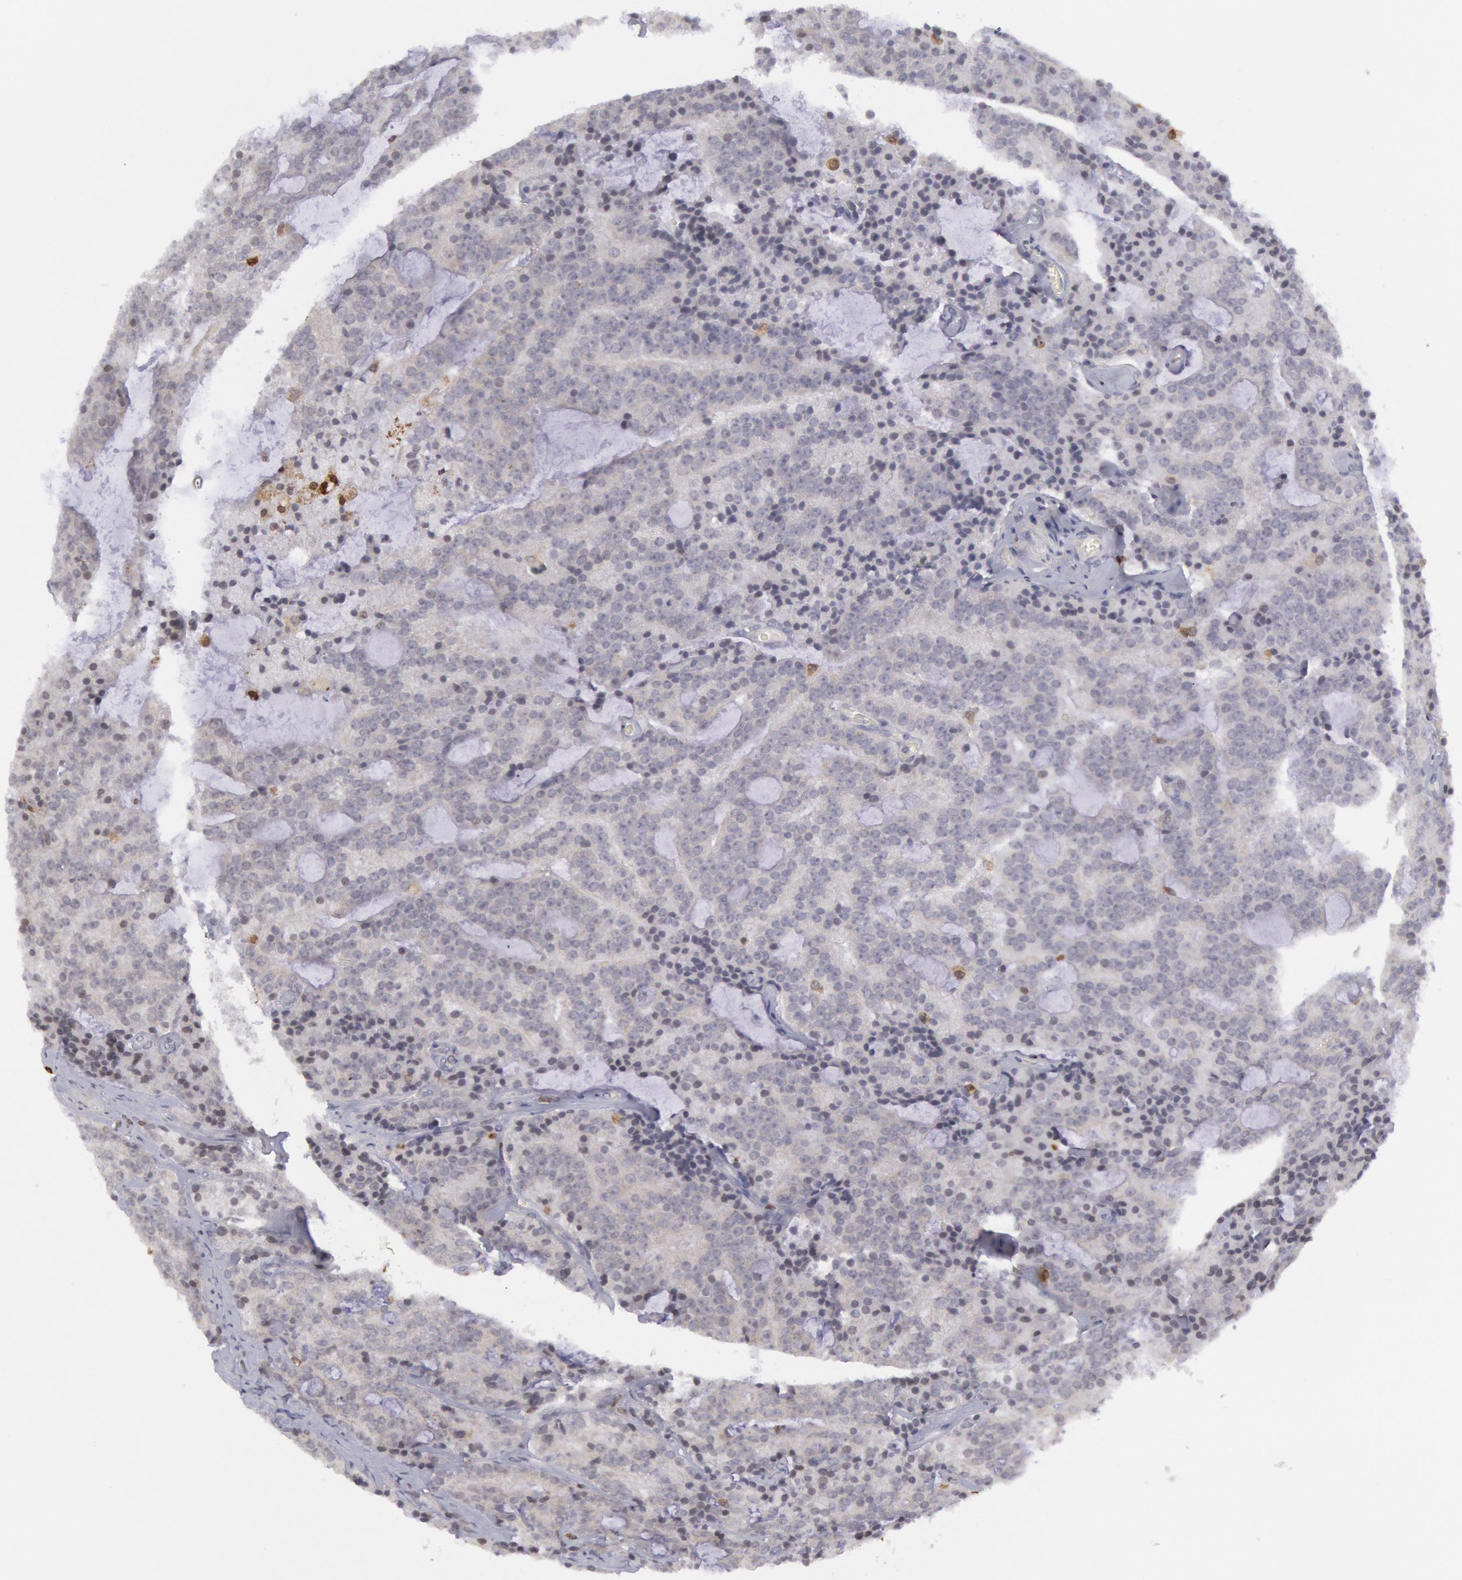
{"staining": {"intensity": "negative", "quantity": "none", "location": "none"}, "tissue": "prostate cancer", "cell_type": "Tumor cells", "image_type": "cancer", "snomed": [{"axis": "morphology", "description": "Adenocarcinoma, Medium grade"}, {"axis": "topography", "description": "Prostate"}], "caption": "An immunohistochemistry photomicrograph of prostate medium-grade adenocarcinoma is shown. There is no staining in tumor cells of prostate medium-grade adenocarcinoma.", "gene": "PTGS2", "patient": {"sex": "male", "age": 65}}